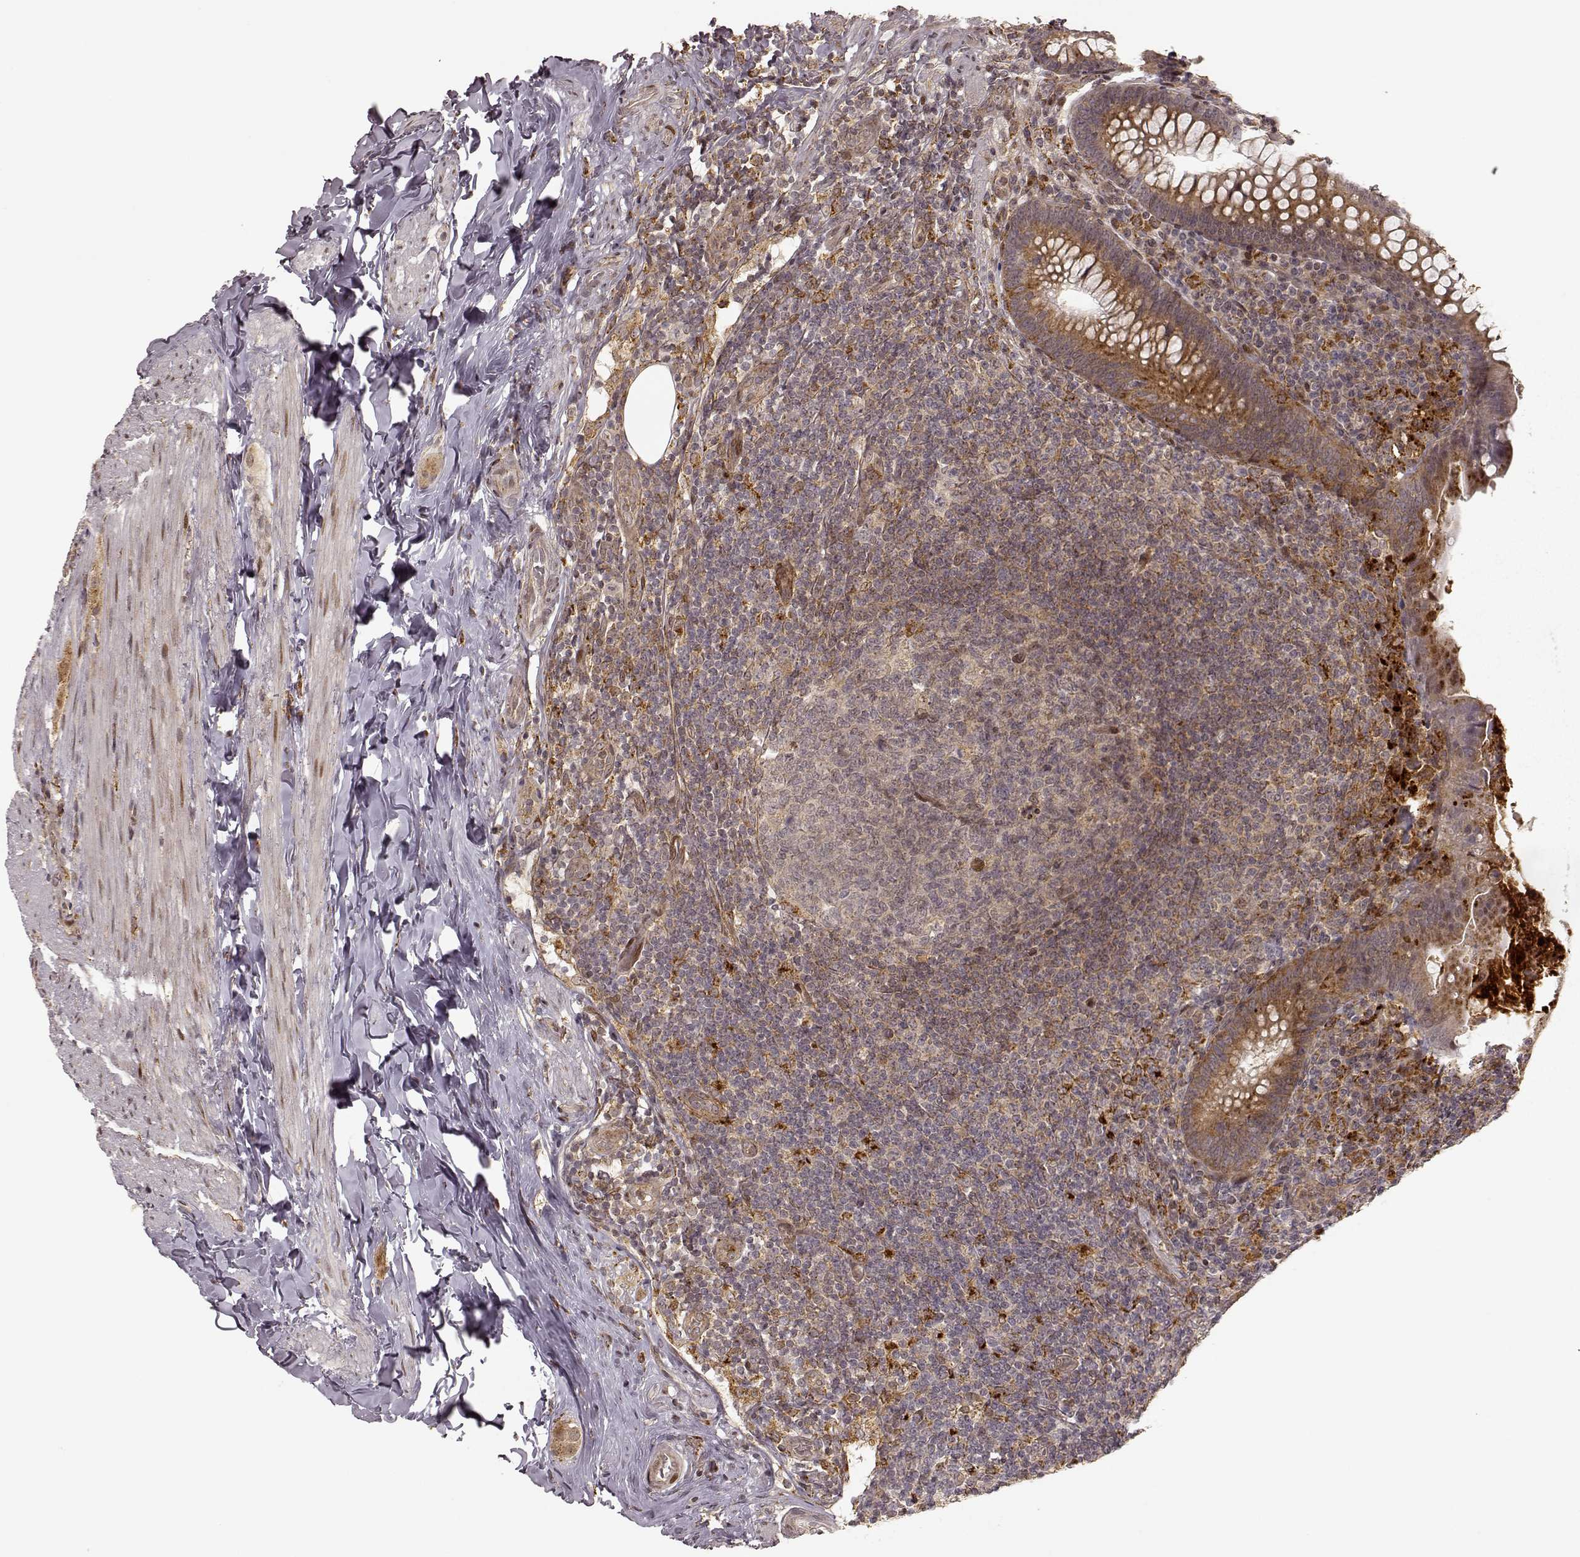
{"staining": {"intensity": "moderate", "quantity": "25%-75%", "location": "cytoplasmic/membranous"}, "tissue": "appendix", "cell_type": "Glandular cells", "image_type": "normal", "snomed": [{"axis": "morphology", "description": "Normal tissue, NOS"}, {"axis": "topography", "description": "Appendix"}], "caption": "IHC staining of benign appendix, which reveals medium levels of moderate cytoplasmic/membranous positivity in about 25%-75% of glandular cells indicating moderate cytoplasmic/membranous protein positivity. The staining was performed using DAB (3,3'-diaminobenzidine) (brown) for protein detection and nuclei were counterstained in hematoxylin (blue).", "gene": "SLC12A9", "patient": {"sex": "male", "age": 47}}